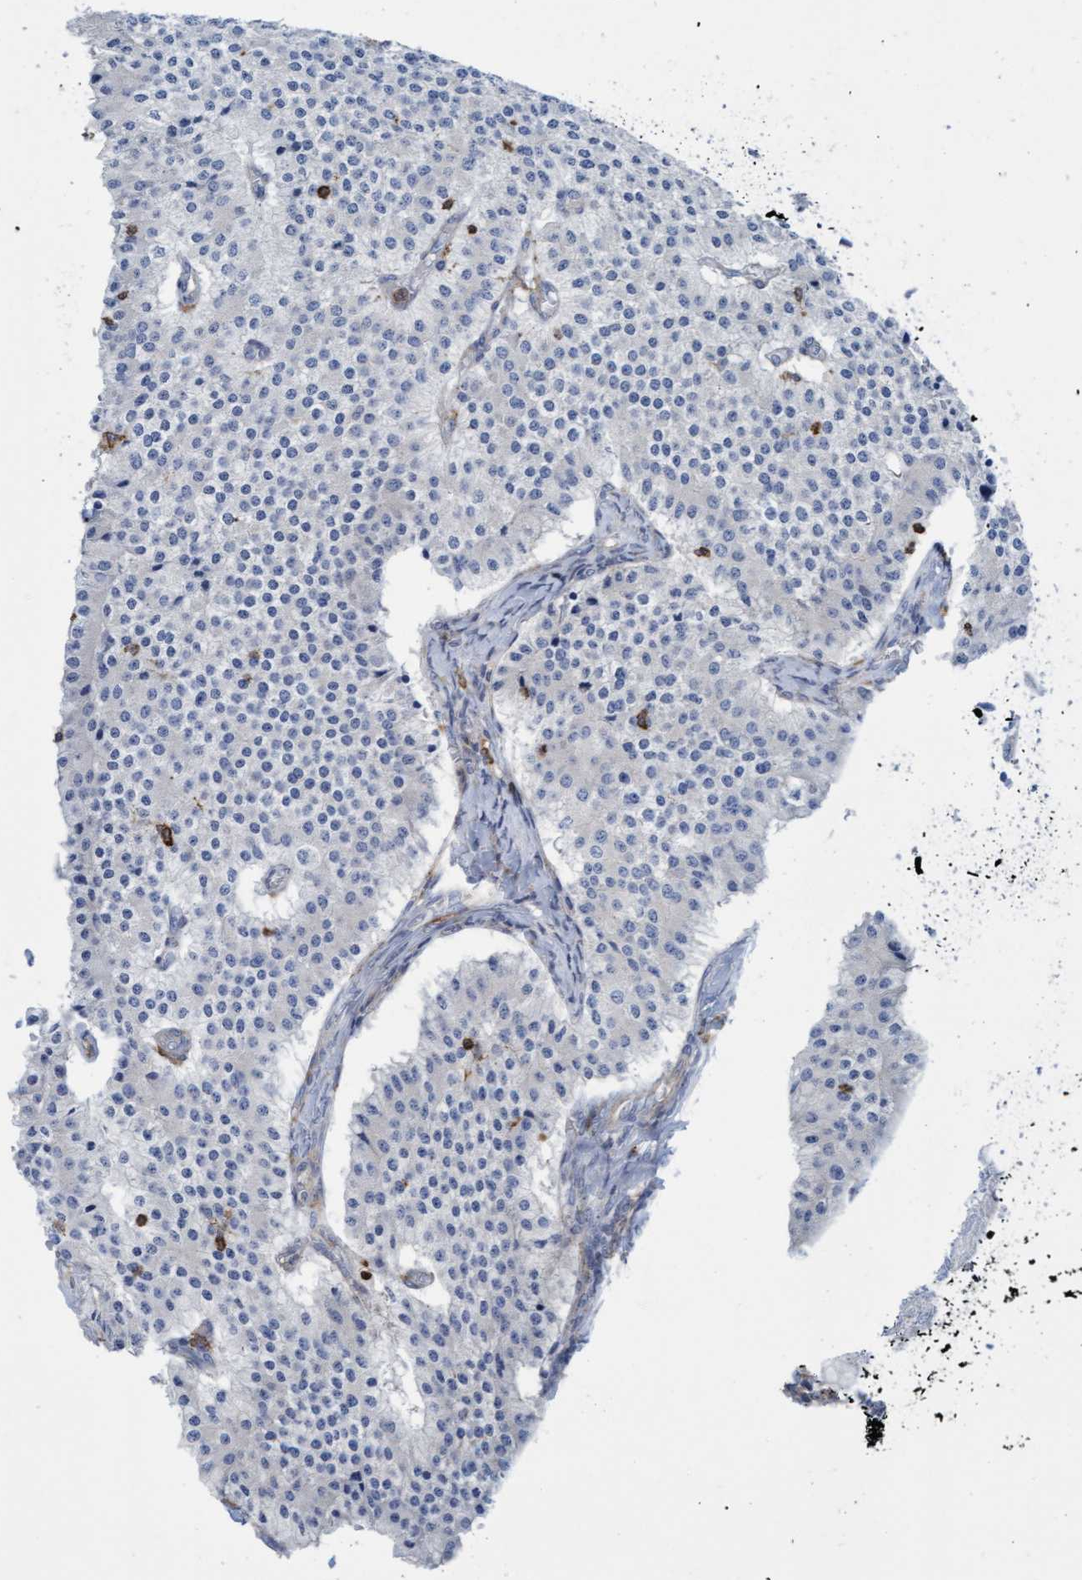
{"staining": {"intensity": "negative", "quantity": "none", "location": "none"}, "tissue": "carcinoid", "cell_type": "Tumor cells", "image_type": "cancer", "snomed": [{"axis": "morphology", "description": "Carcinoid, malignant, NOS"}, {"axis": "topography", "description": "Colon"}], "caption": "Micrograph shows no significant protein positivity in tumor cells of carcinoid. Nuclei are stained in blue.", "gene": "FNBP1", "patient": {"sex": "female", "age": 52}}